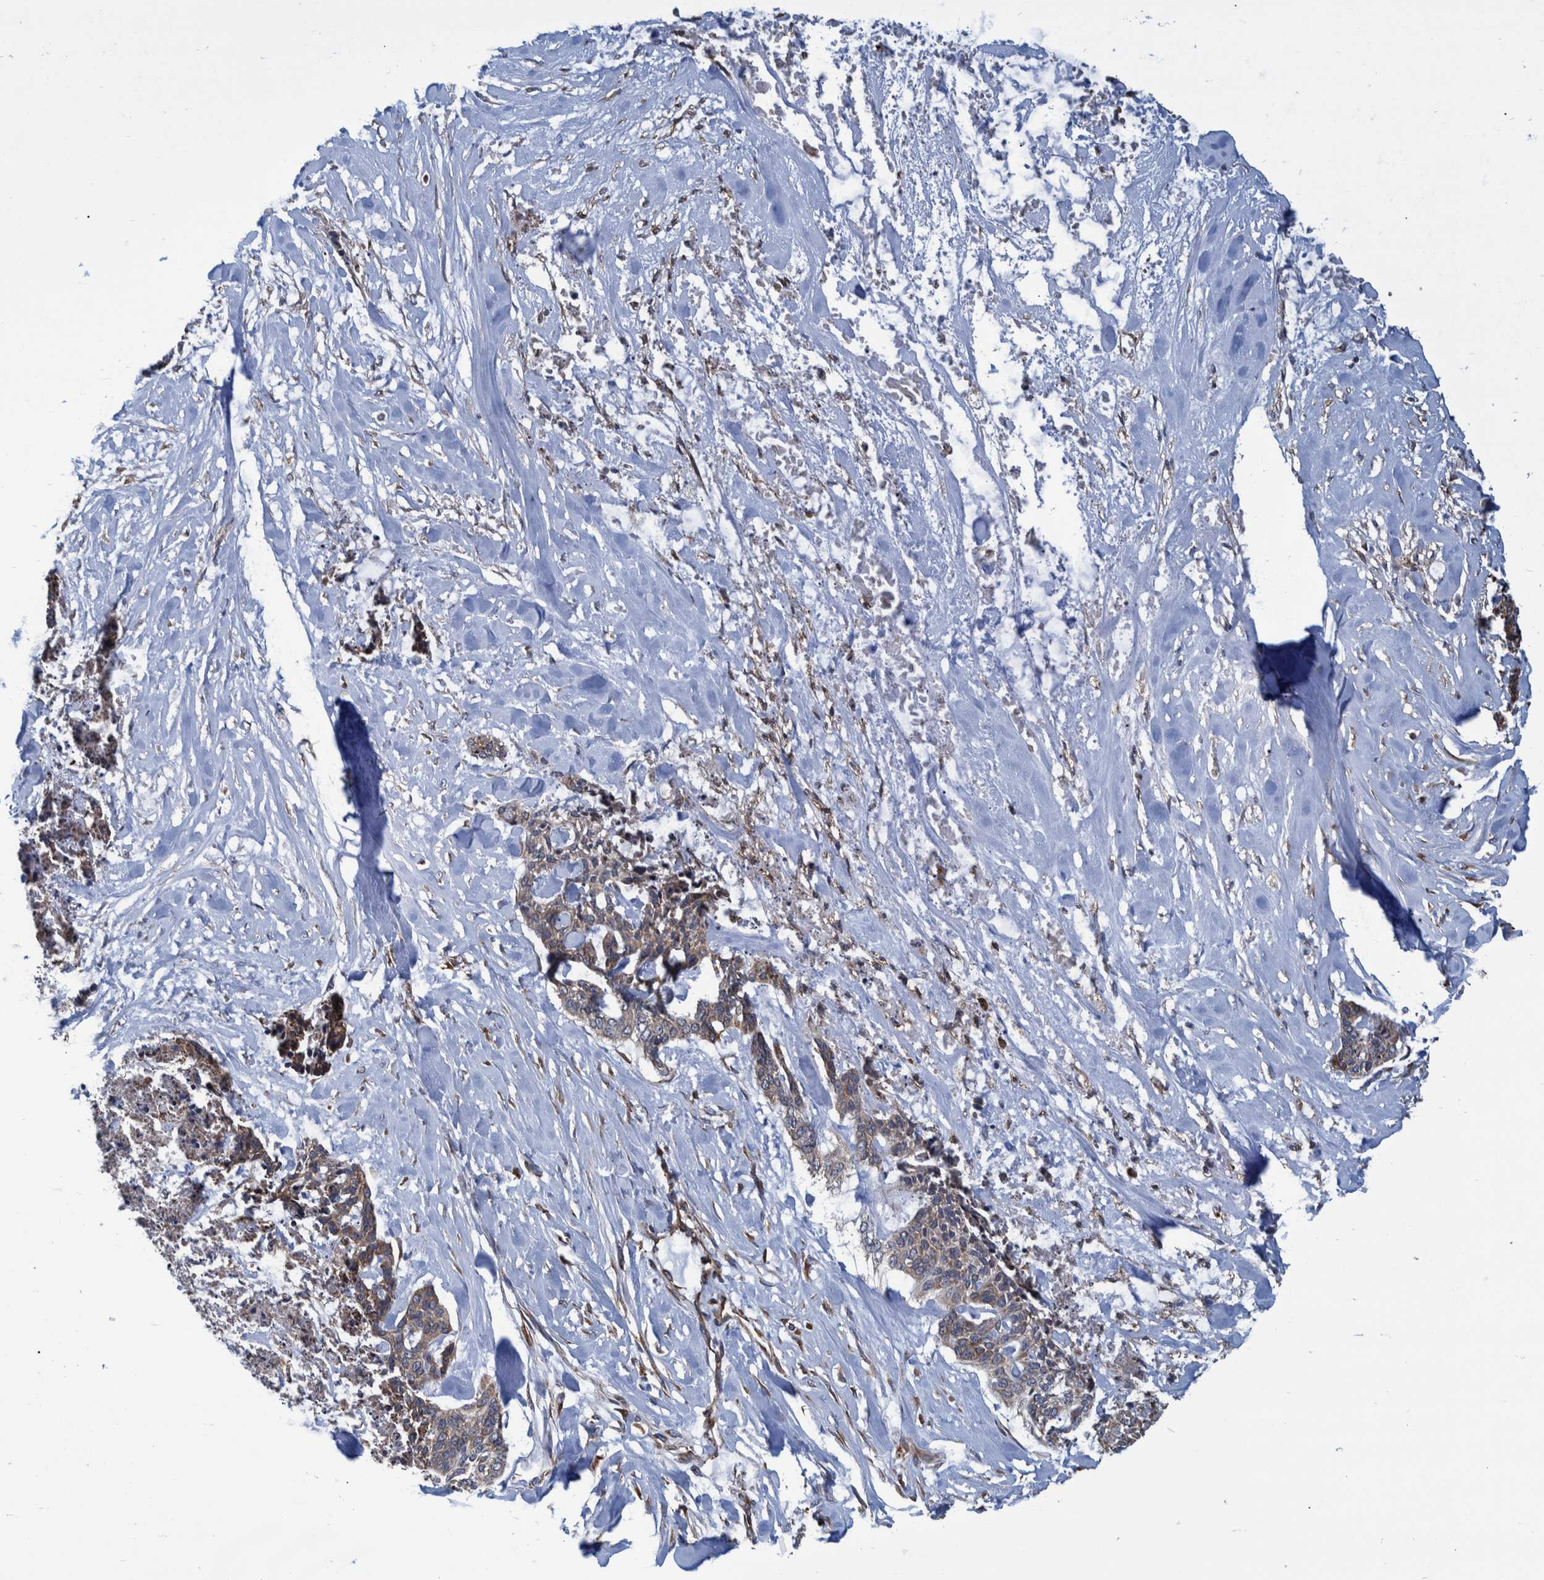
{"staining": {"intensity": "weak", "quantity": ">75%", "location": "cytoplasmic/membranous"}, "tissue": "skin cancer", "cell_type": "Tumor cells", "image_type": "cancer", "snomed": [{"axis": "morphology", "description": "Basal cell carcinoma"}, {"axis": "topography", "description": "Skin"}], "caption": "This is a micrograph of immunohistochemistry (IHC) staining of basal cell carcinoma (skin), which shows weak expression in the cytoplasmic/membranous of tumor cells.", "gene": "SPAG5", "patient": {"sex": "female", "age": 64}}